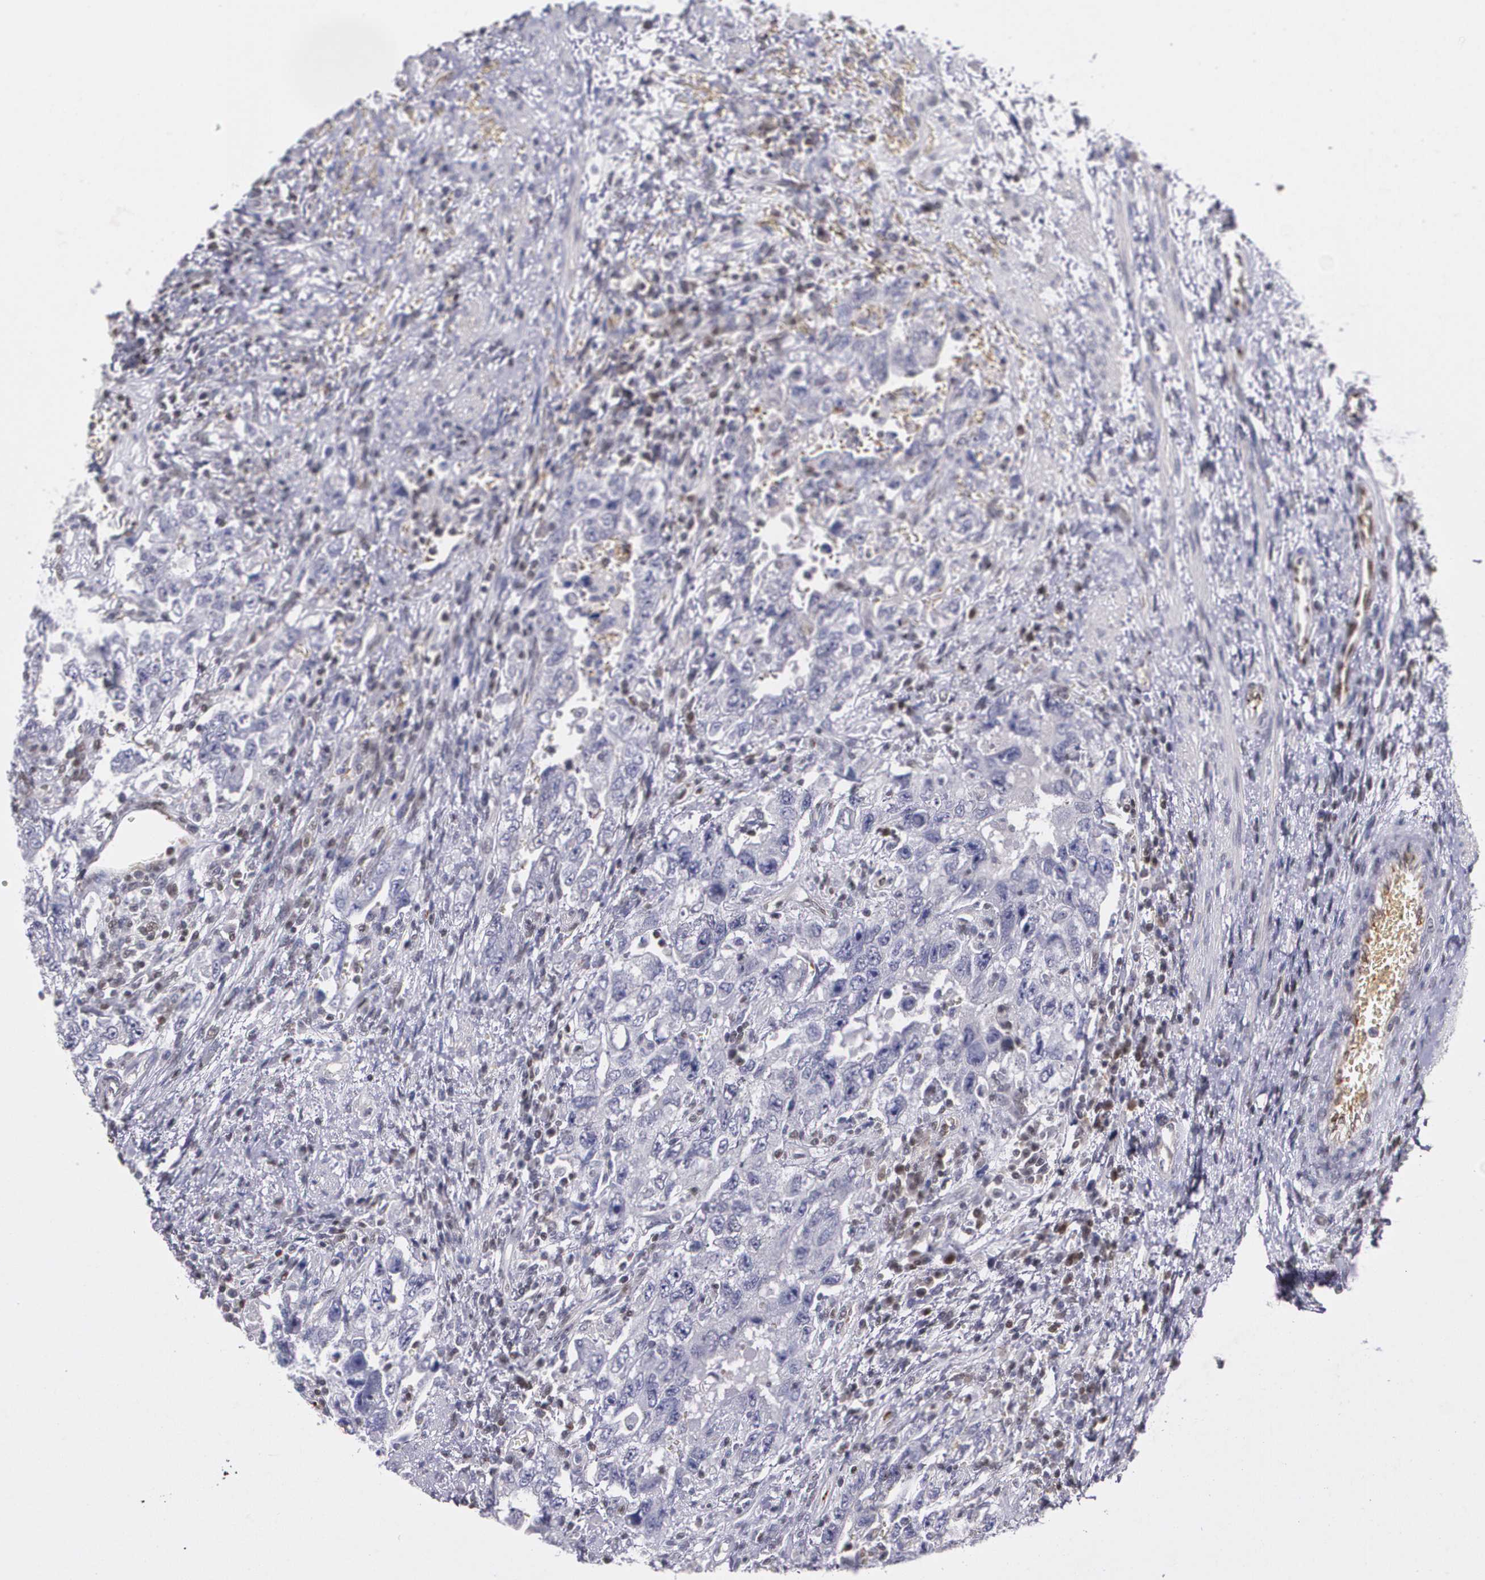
{"staining": {"intensity": "negative", "quantity": "none", "location": "none"}, "tissue": "testis cancer", "cell_type": "Tumor cells", "image_type": "cancer", "snomed": [{"axis": "morphology", "description": "Carcinoma, Embryonal, NOS"}, {"axis": "topography", "description": "Testis"}], "caption": "The micrograph shows no significant positivity in tumor cells of testis cancer. Brightfield microscopy of IHC stained with DAB (brown) and hematoxylin (blue), captured at high magnification.", "gene": "MGMT", "patient": {"sex": "male", "age": 26}}